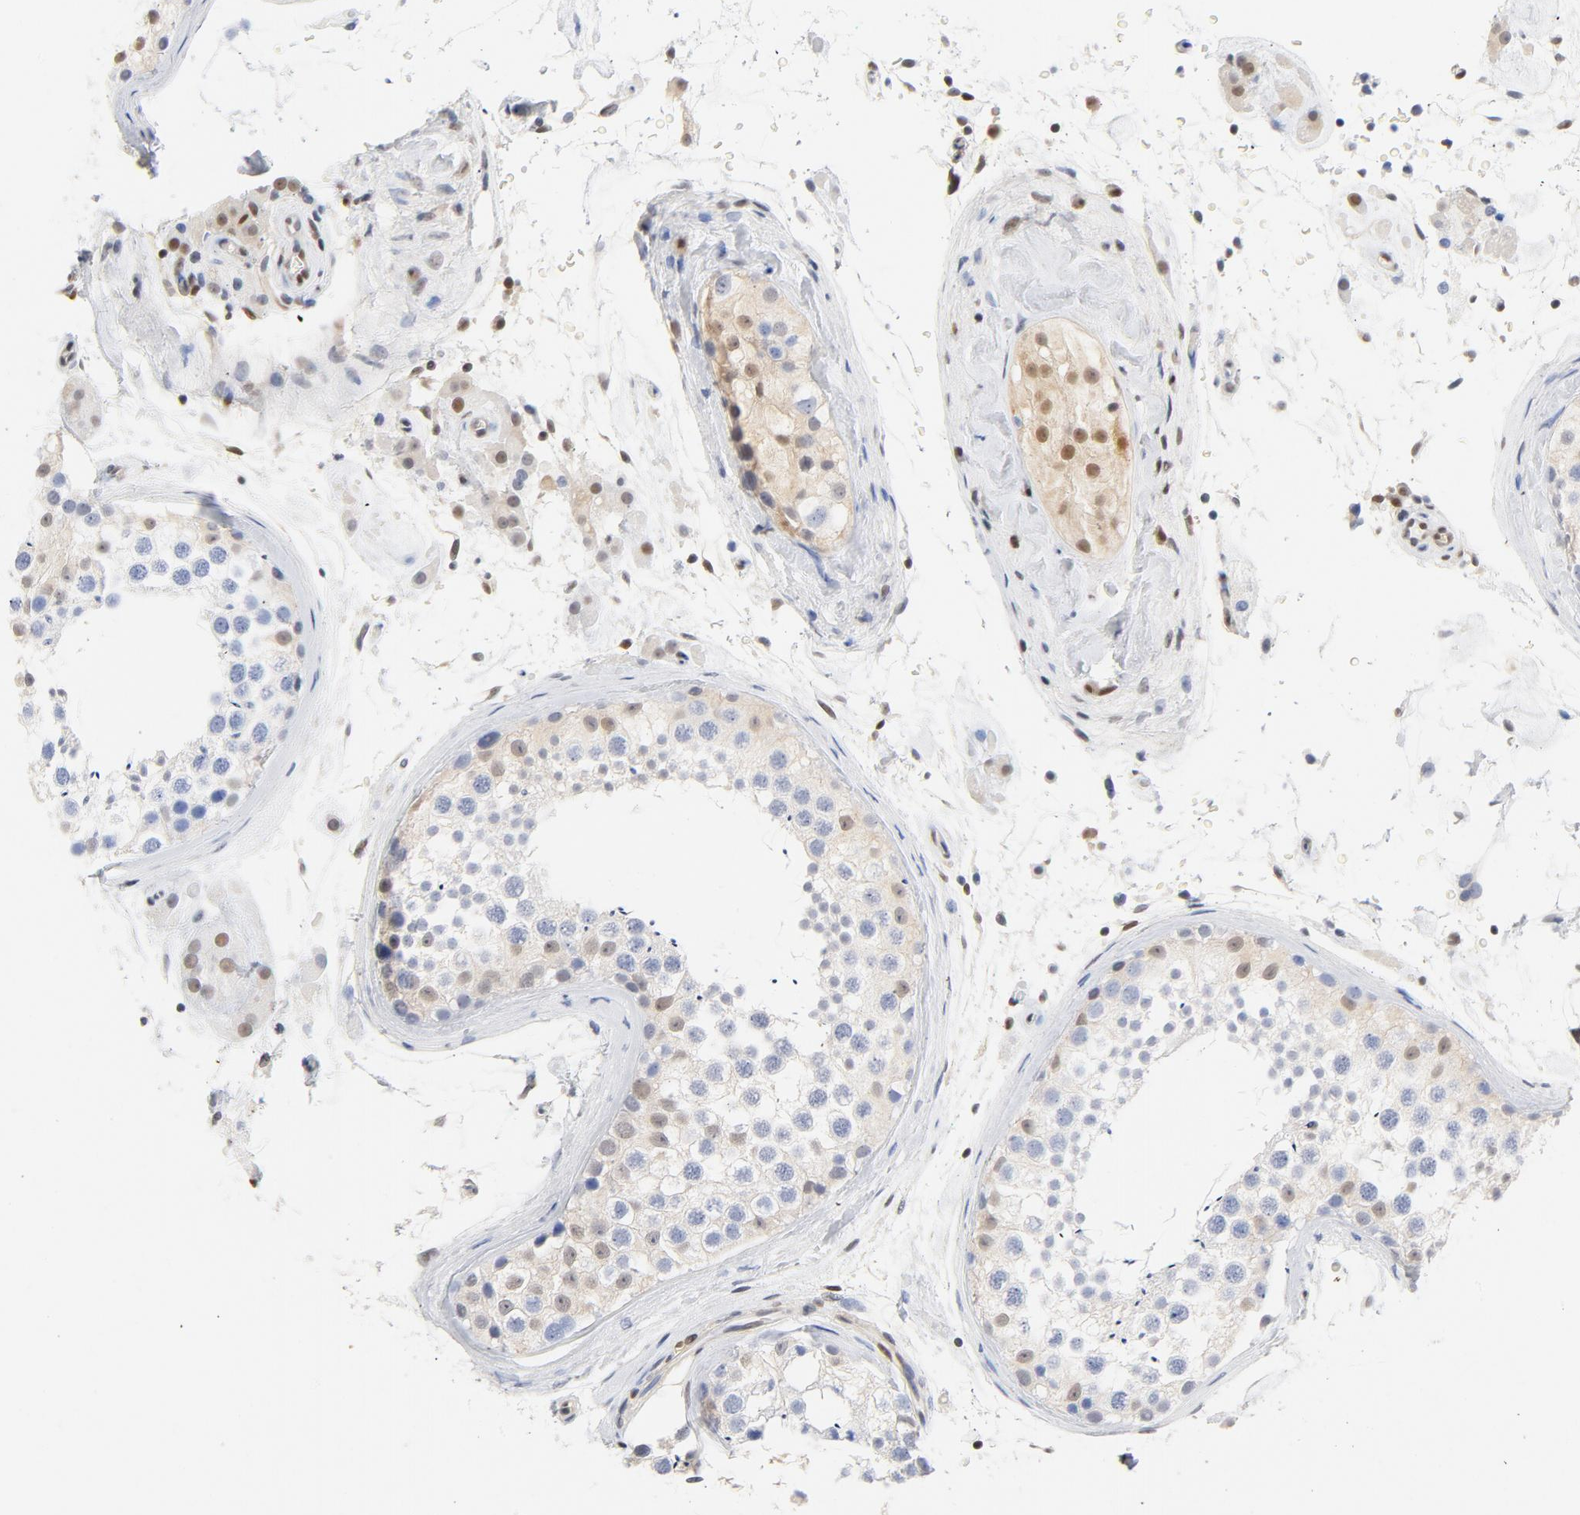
{"staining": {"intensity": "weak", "quantity": "25%-75%", "location": "cytoplasmic/membranous"}, "tissue": "testis", "cell_type": "Cells in seminiferous ducts", "image_type": "normal", "snomed": [{"axis": "morphology", "description": "Normal tissue, NOS"}, {"axis": "topography", "description": "Testis"}], "caption": "Benign testis shows weak cytoplasmic/membranous positivity in approximately 25%-75% of cells in seminiferous ducts, visualized by immunohistochemistry.", "gene": "CDKN1B", "patient": {"sex": "male", "age": 46}}